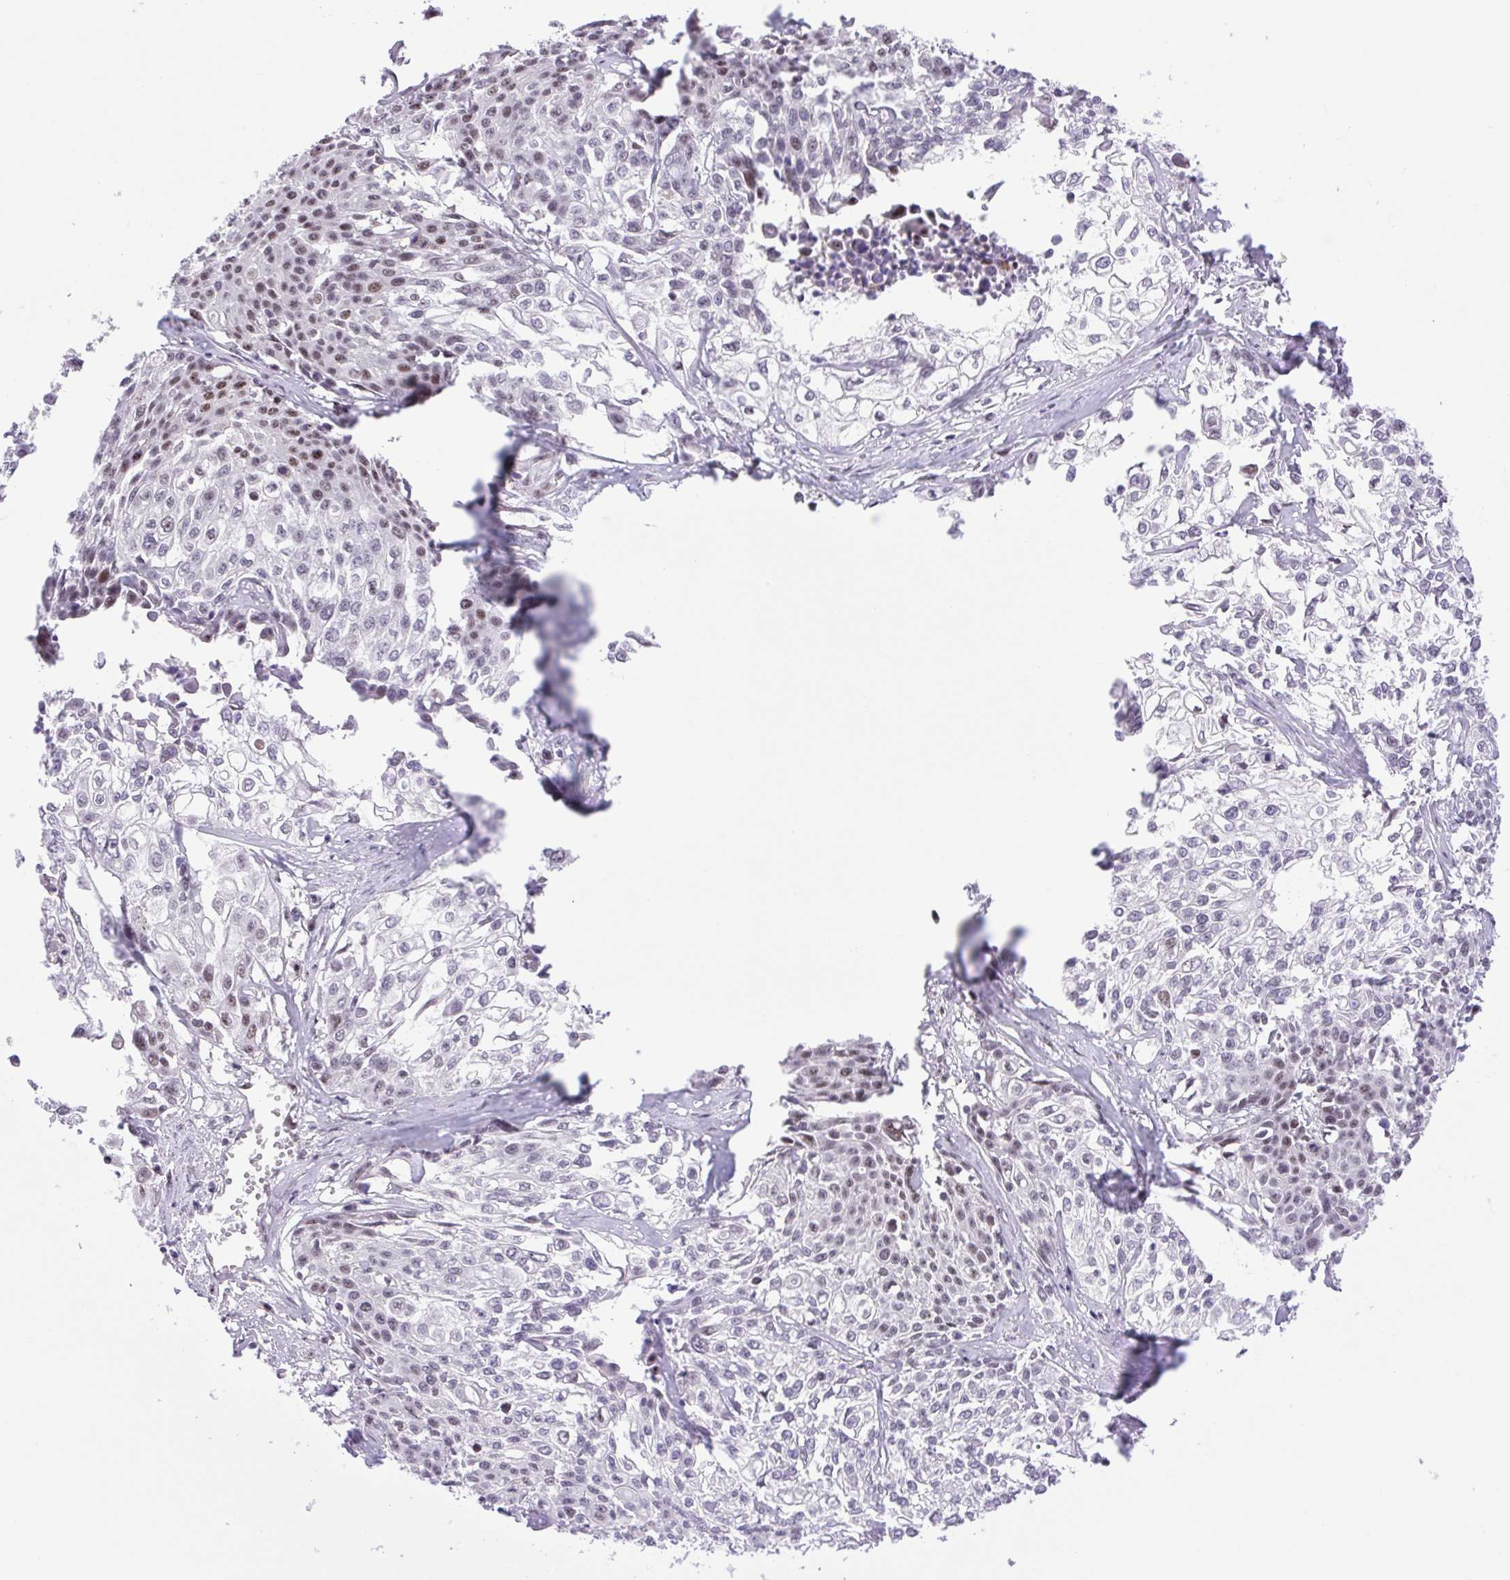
{"staining": {"intensity": "weak", "quantity": "<25%", "location": "nuclear"}, "tissue": "cervical cancer", "cell_type": "Tumor cells", "image_type": "cancer", "snomed": [{"axis": "morphology", "description": "Squamous cell carcinoma, NOS"}, {"axis": "topography", "description": "Cervix"}], "caption": "Human cervical cancer (squamous cell carcinoma) stained for a protein using immunohistochemistry (IHC) displays no staining in tumor cells.", "gene": "ERG", "patient": {"sex": "female", "age": 39}}